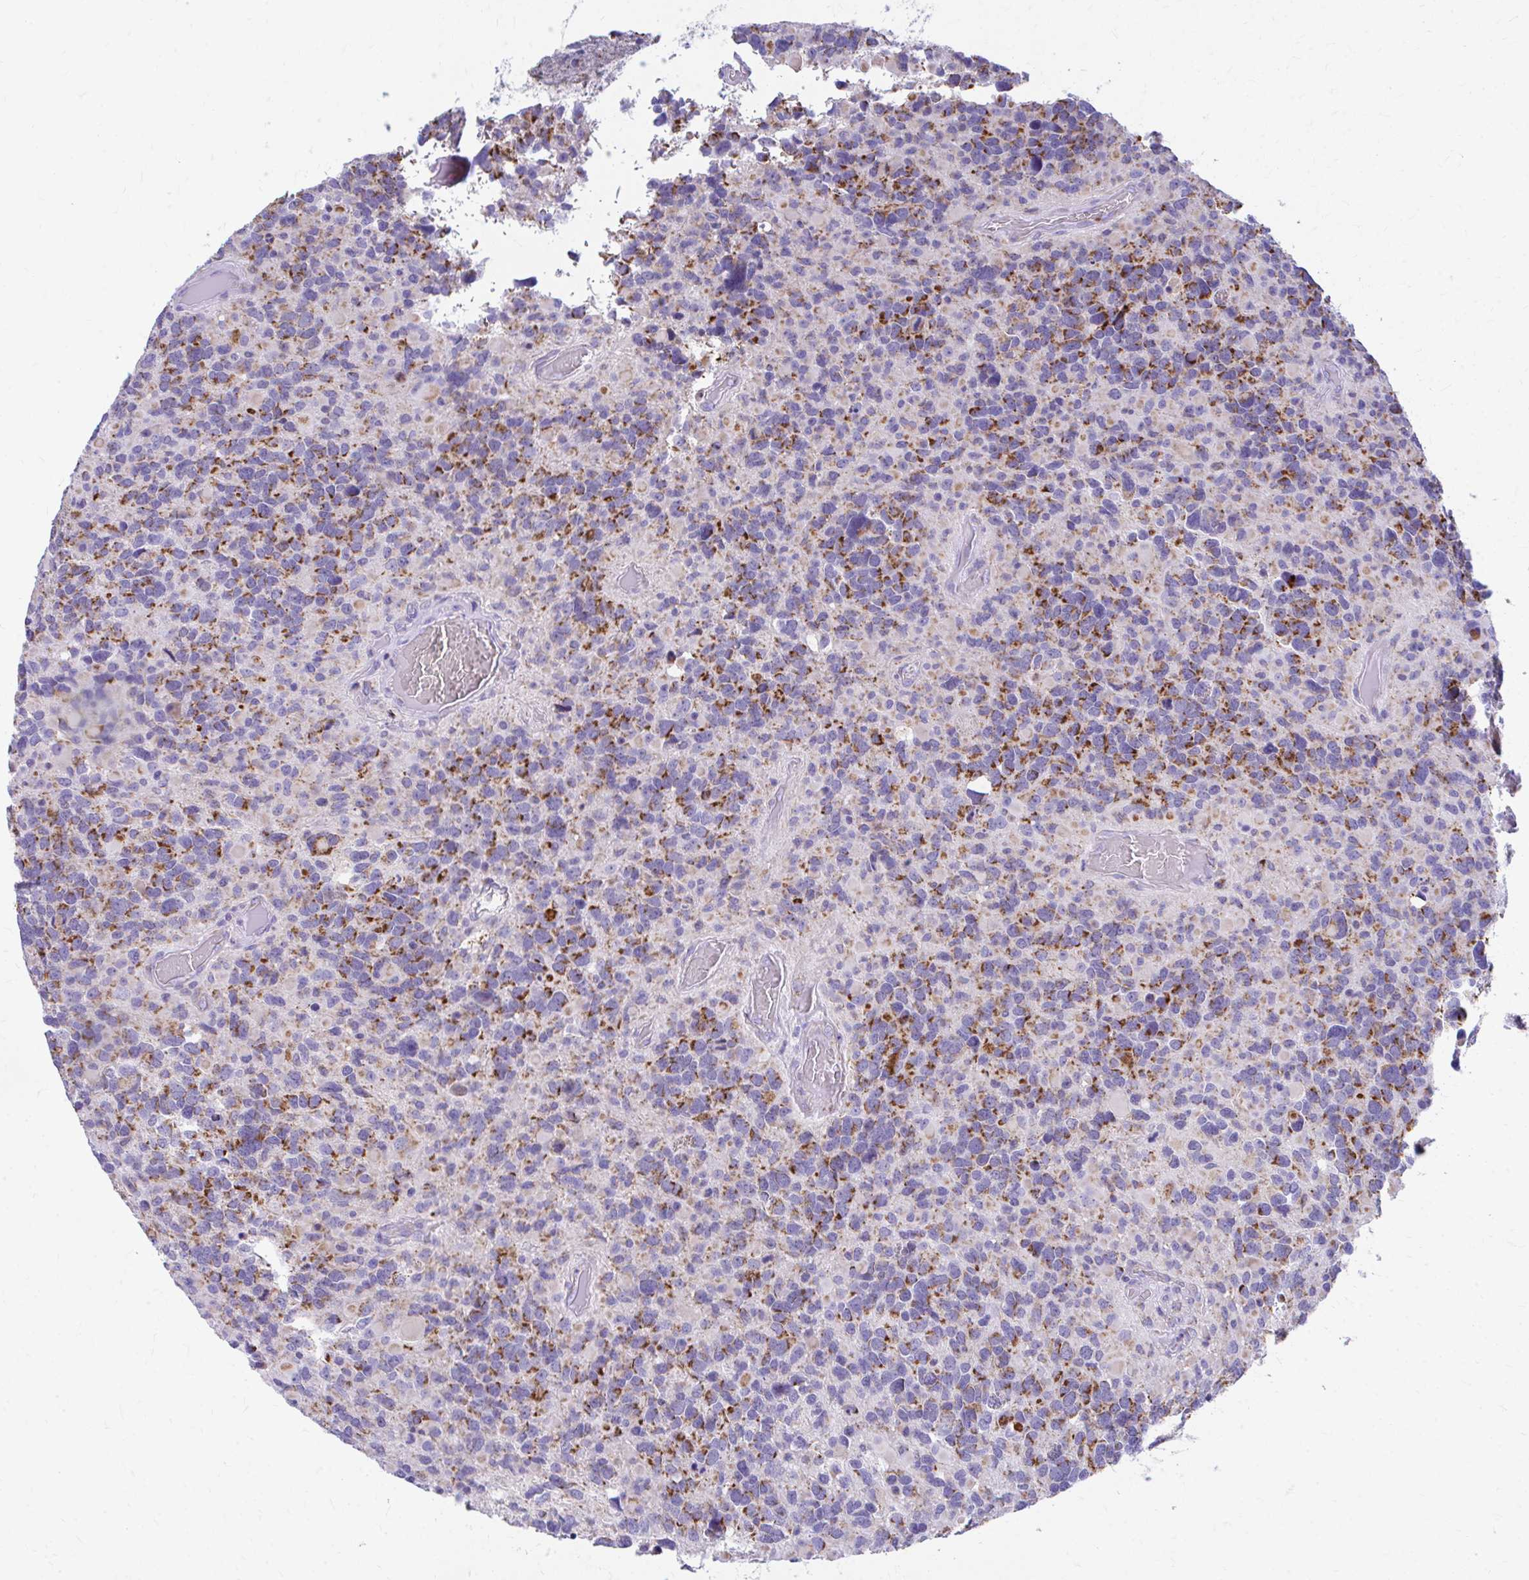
{"staining": {"intensity": "strong", "quantity": ">75%", "location": "cytoplasmic/membranous"}, "tissue": "glioma", "cell_type": "Tumor cells", "image_type": "cancer", "snomed": [{"axis": "morphology", "description": "Glioma, malignant, High grade"}, {"axis": "topography", "description": "Brain"}], "caption": "A high-resolution histopathology image shows immunohistochemistry (IHC) staining of high-grade glioma (malignant), which demonstrates strong cytoplasmic/membranous expression in about >75% of tumor cells. Immunohistochemistry stains the protein in brown and the nuclei are stained blue.", "gene": "MRPL19", "patient": {"sex": "female", "age": 40}}